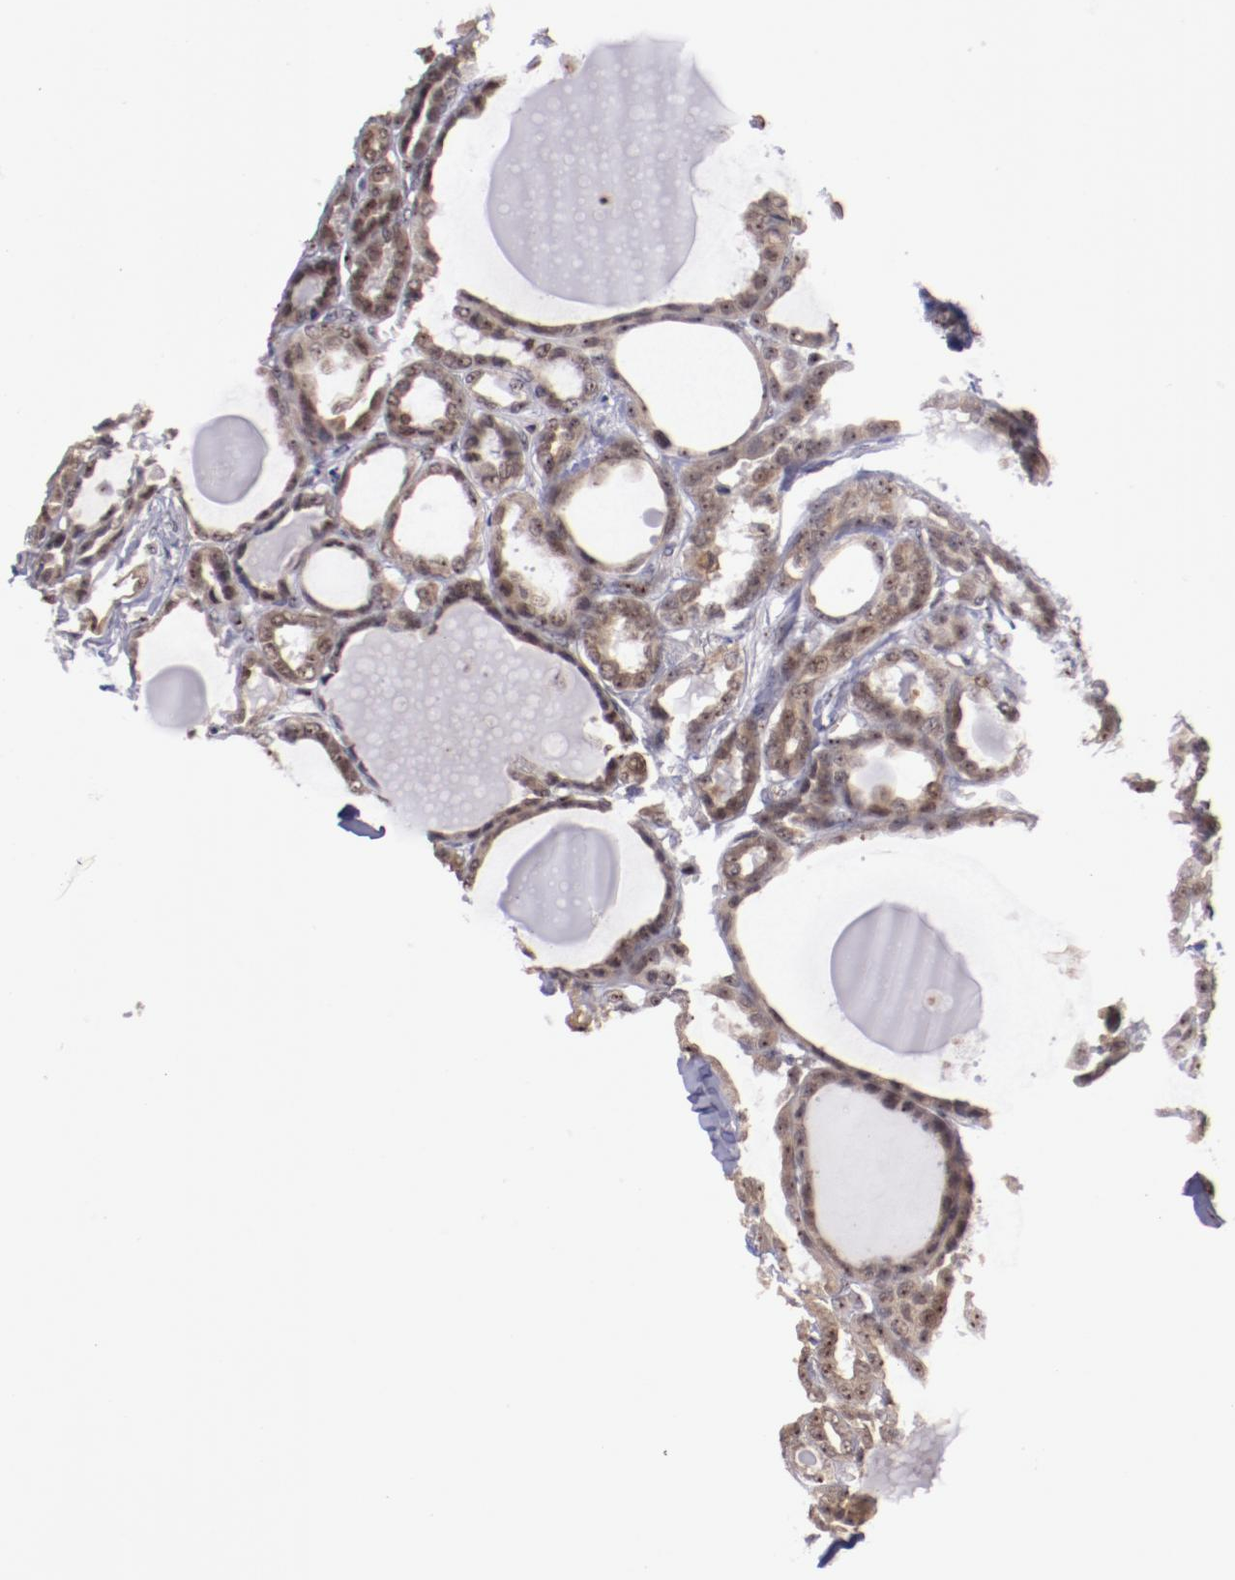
{"staining": {"intensity": "weak", "quantity": "25%-75%", "location": "cytoplasmic/membranous,nuclear"}, "tissue": "thyroid cancer", "cell_type": "Tumor cells", "image_type": "cancer", "snomed": [{"axis": "morphology", "description": "Carcinoma, NOS"}, {"axis": "topography", "description": "Thyroid gland"}], "caption": "Brown immunohistochemical staining in human thyroid cancer demonstrates weak cytoplasmic/membranous and nuclear expression in about 25%-75% of tumor cells. The protein is shown in brown color, while the nuclei are stained blue.", "gene": "DDX24", "patient": {"sex": "female", "age": 91}}